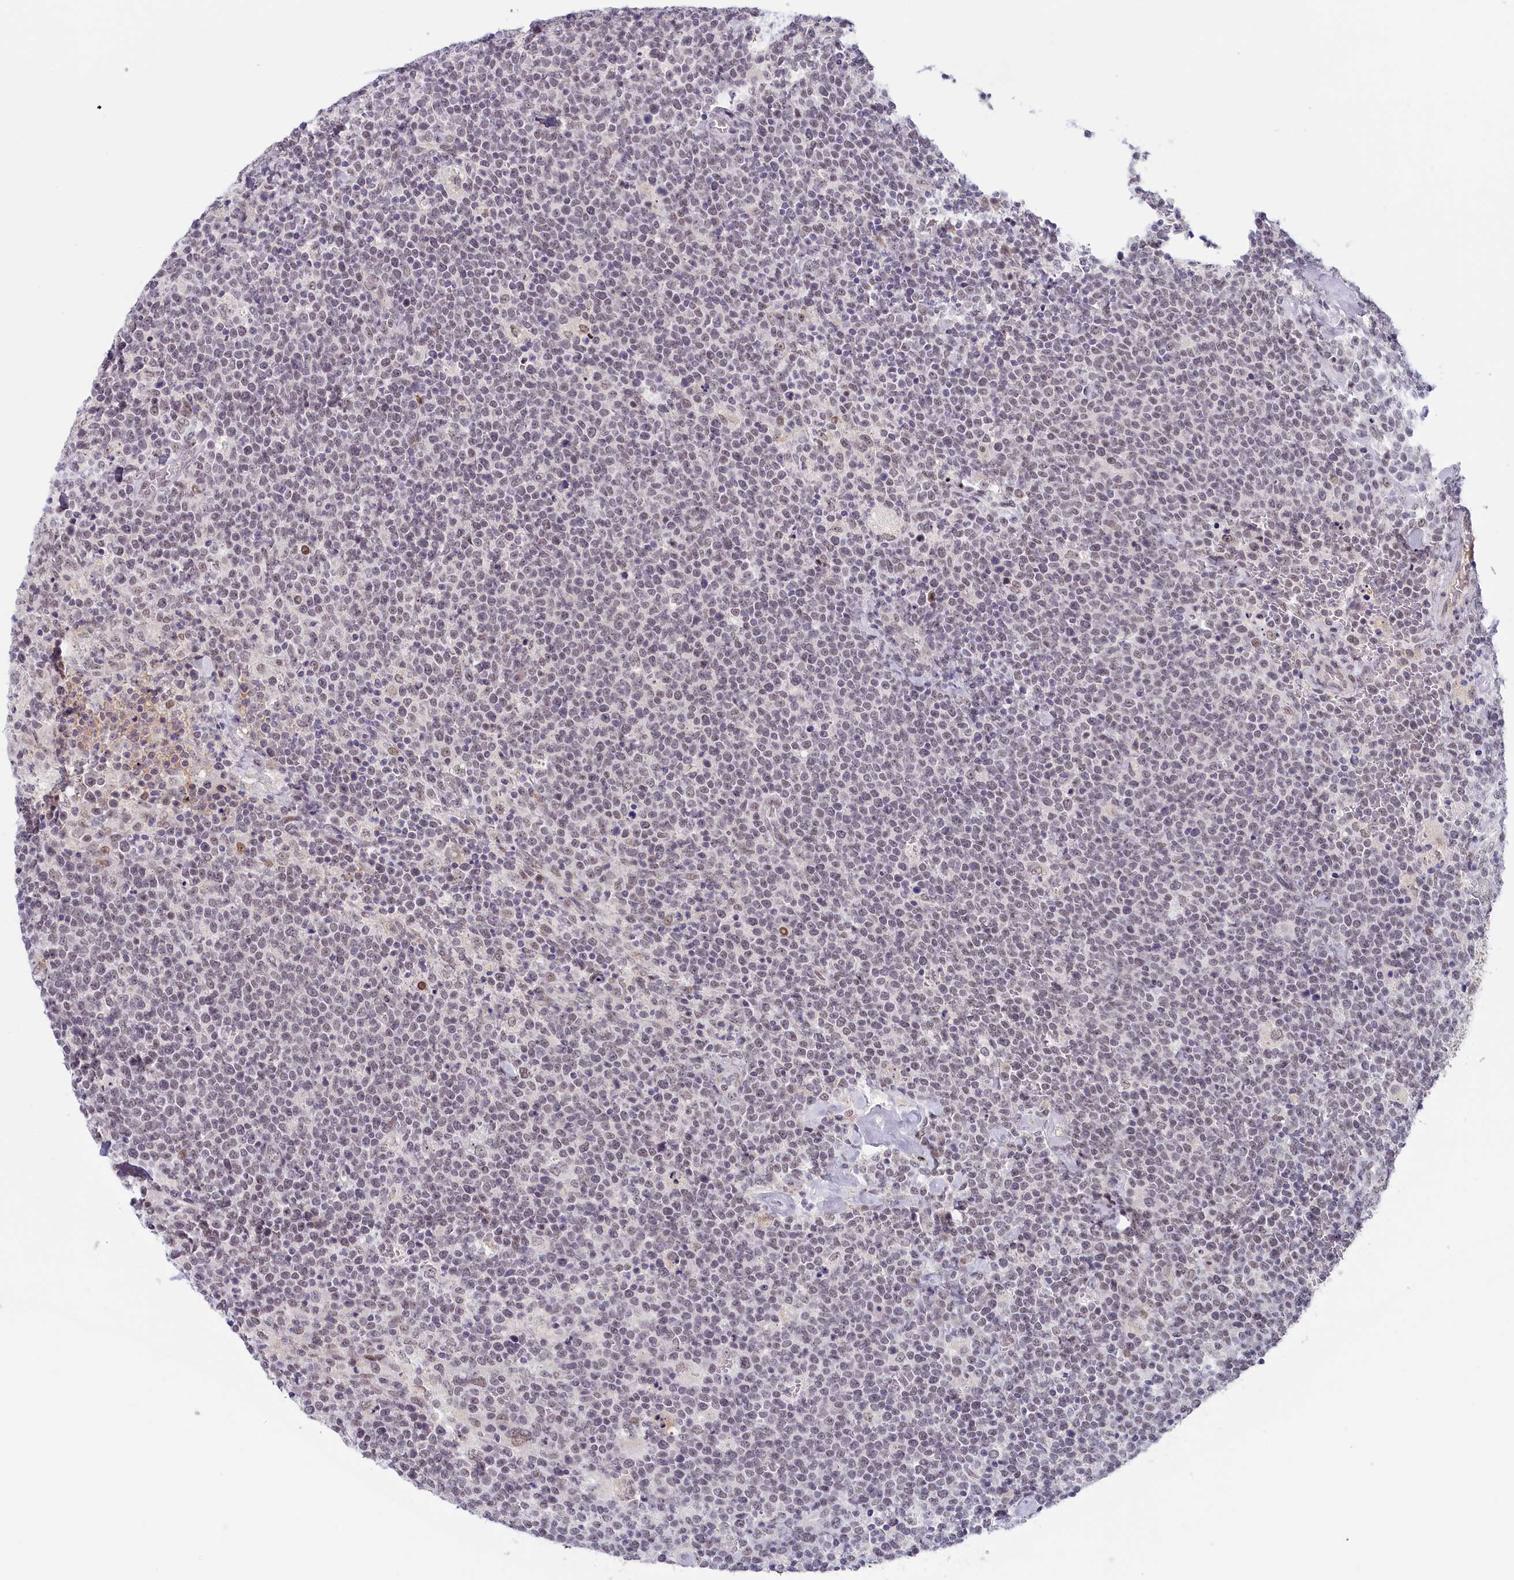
{"staining": {"intensity": "weak", "quantity": "25%-75%", "location": "nuclear"}, "tissue": "lymphoma", "cell_type": "Tumor cells", "image_type": "cancer", "snomed": [{"axis": "morphology", "description": "Malignant lymphoma, non-Hodgkin's type, High grade"}, {"axis": "topography", "description": "Lymph node"}], "caption": "Protein analysis of malignant lymphoma, non-Hodgkin's type (high-grade) tissue demonstrates weak nuclear staining in approximately 25%-75% of tumor cells.", "gene": "SEC31B", "patient": {"sex": "male", "age": 61}}